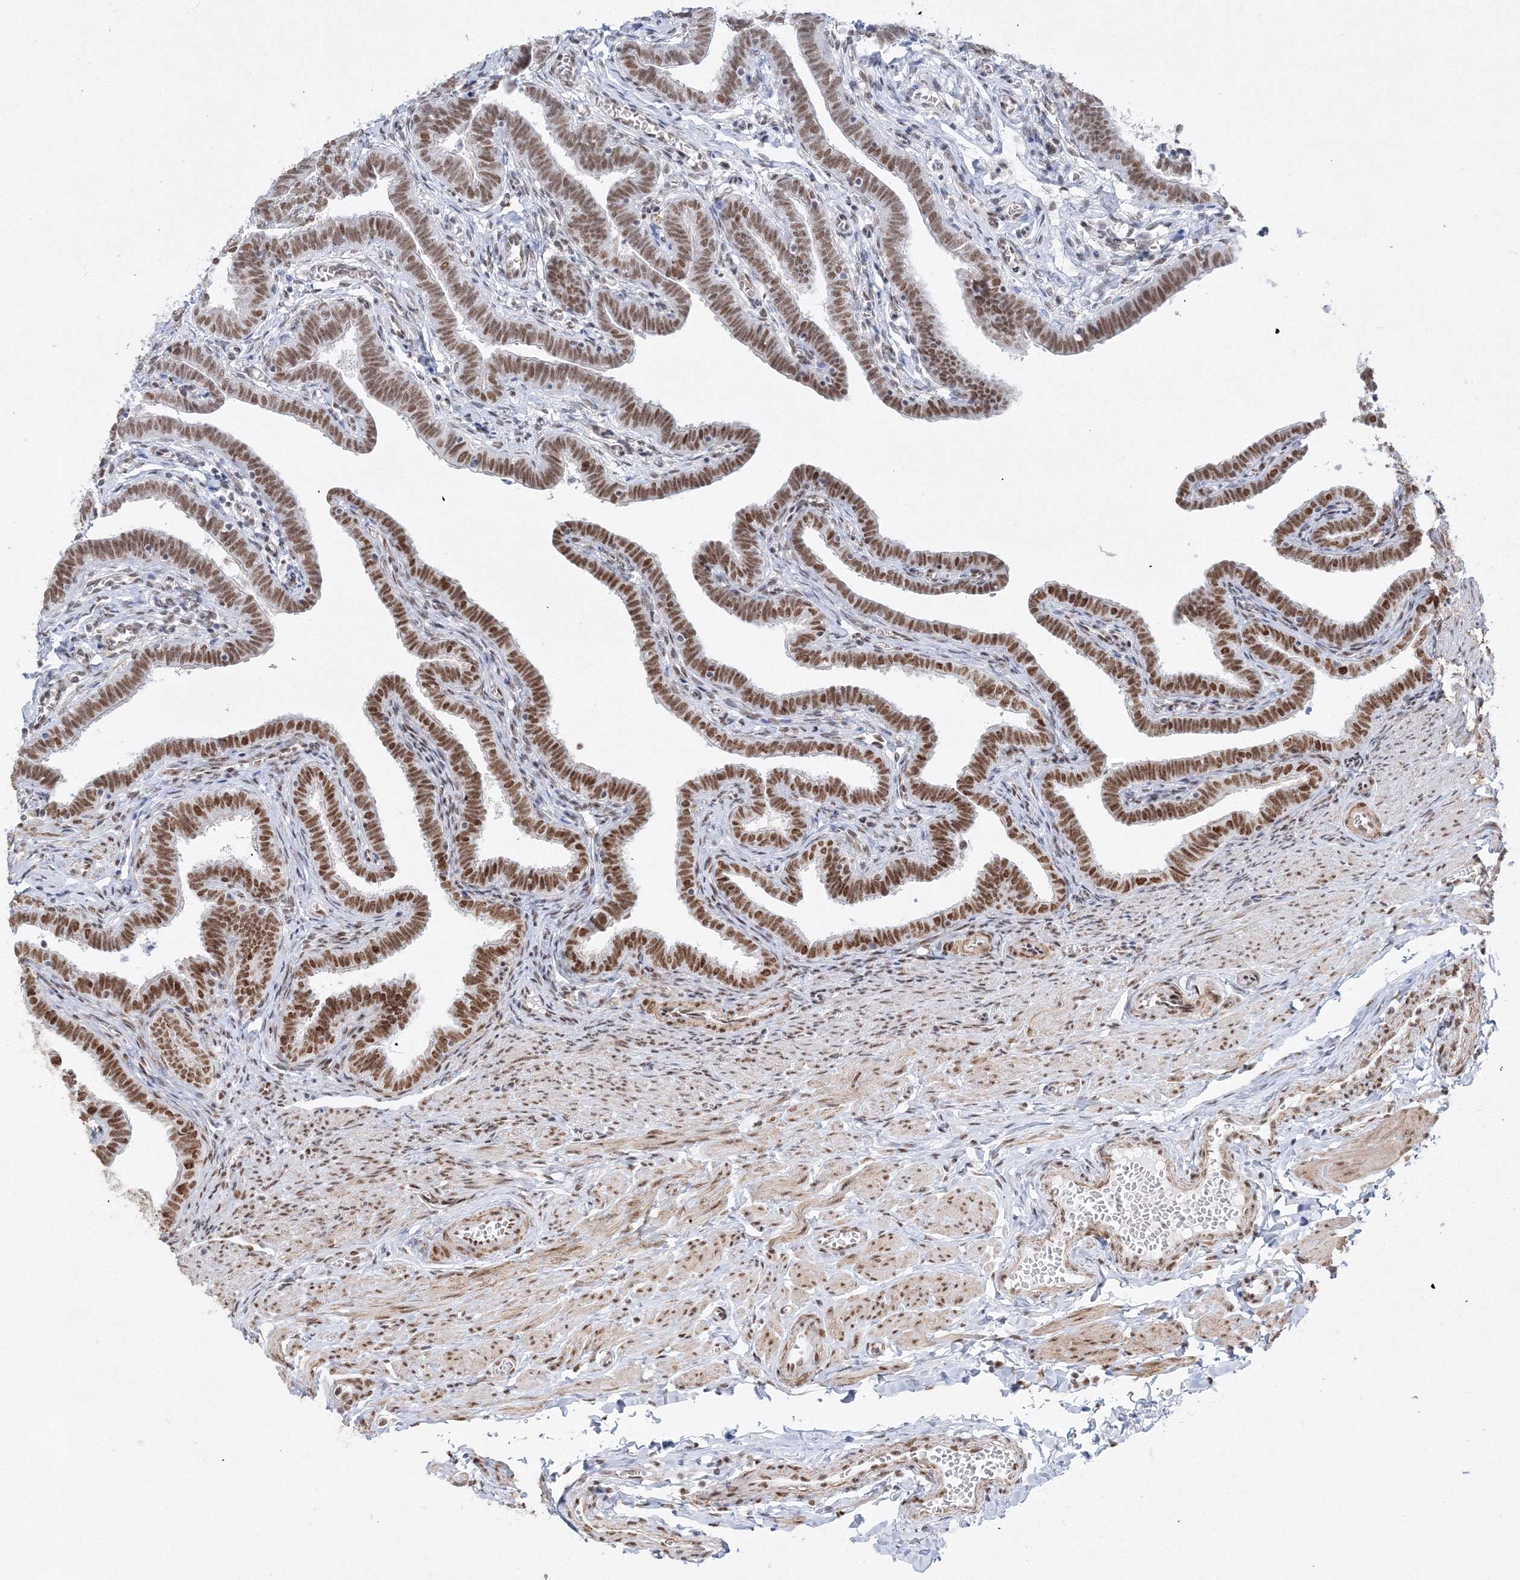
{"staining": {"intensity": "moderate", "quantity": ">75%", "location": "nuclear"}, "tissue": "fallopian tube", "cell_type": "Glandular cells", "image_type": "normal", "snomed": [{"axis": "morphology", "description": "Normal tissue, NOS"}, {"axis": "topography", "description": "Fallopian tube"}], "caption": "This micrograph demonstrates unremarkable fallopian tube stained with IHC to label a protein in brown. The nuclear of glandular cells show moderate positivity for the protein. Nuclei are counter-stained blue.", "gene": "ZNF638", "patient": {"sex": "female", "age": 36}}